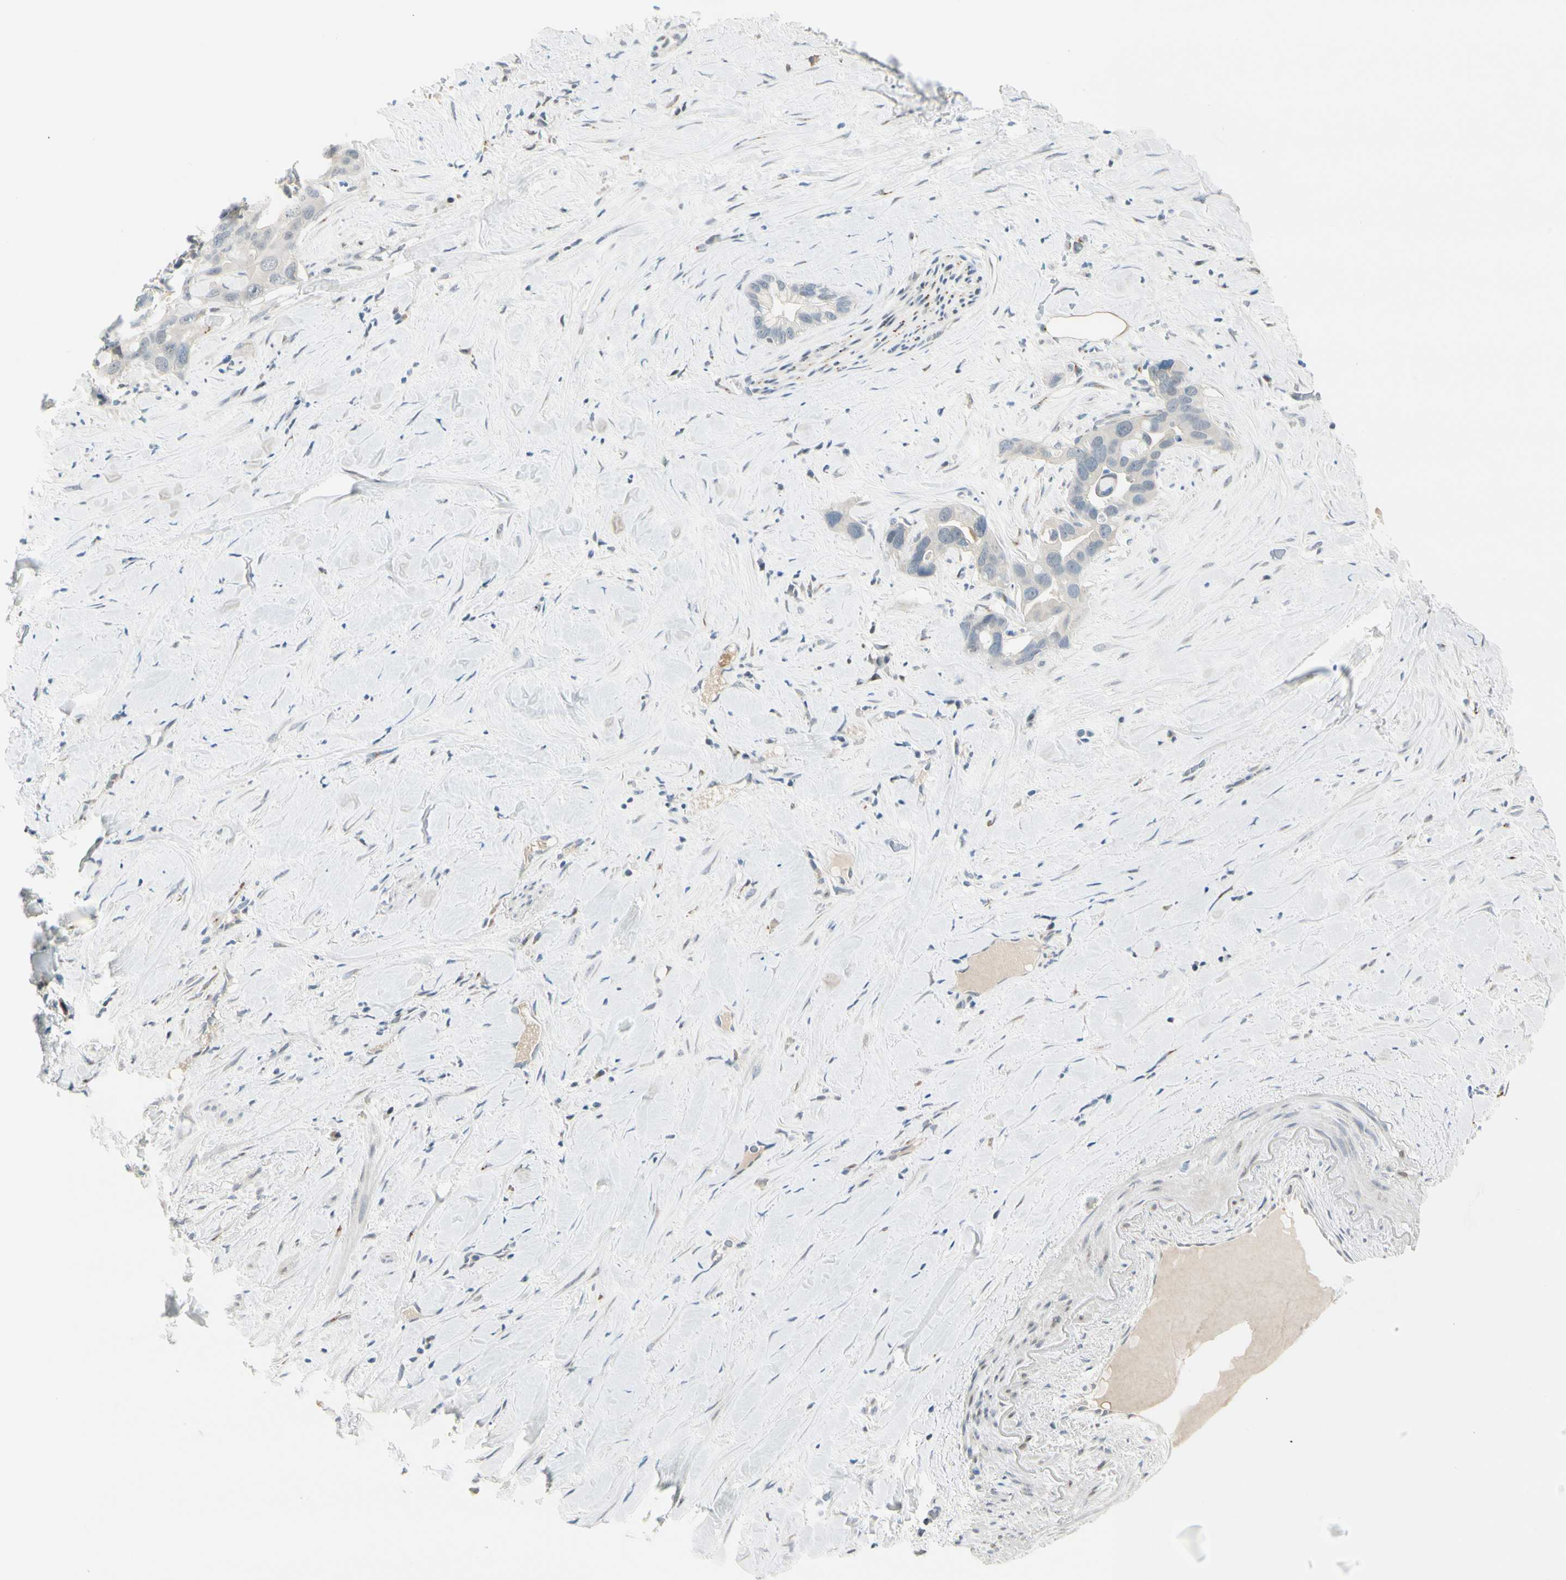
{"staining": {"intensity": "negative", "quantity": "none", "location": "none"}, "tissue": "liver cancer", "cell_type": "Tumor cells", "image_type": "cancer", "snomed": [{"axis": "morphology", "description": "Cholangiocarcinoma"}, {"axis": "topography", "description": "Liver"}], "caption": "Histopathology image shows no protein expression in tumor cells of liver cancer tissue. (DAB (3,3'-diaminobenzidine) immunohistochemistry visualized using brightfield microscopy, high magnification).", "gene": "B4GALNT1", "patient": {"sex": "female", "age": 65}}